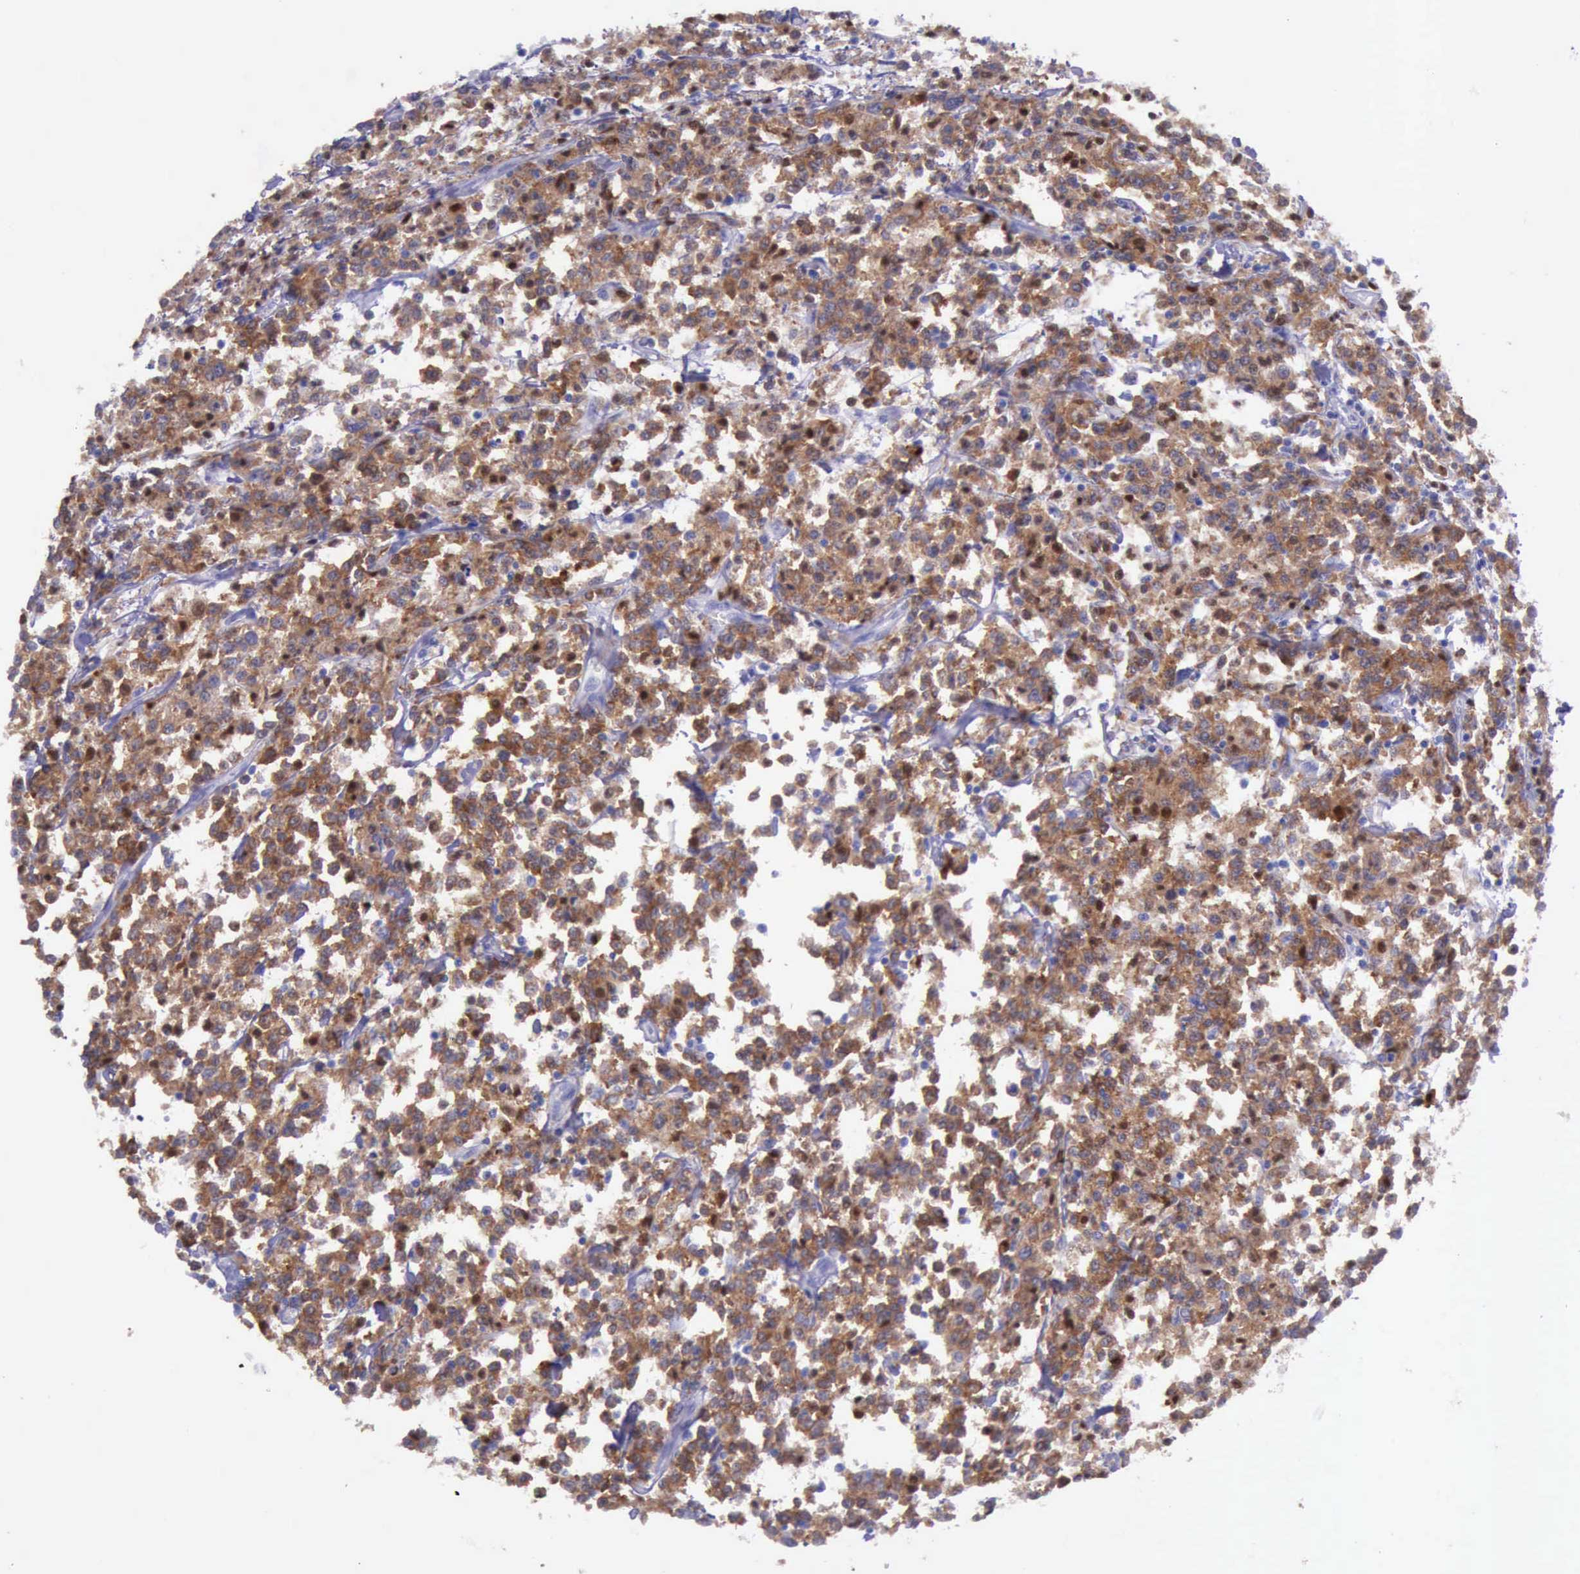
{"staining": {"intensity": "moderate", "quantity": ">75%", "location": "cytoplasmic/membranous"}, "tissue": "lymphoma", "cell_type": "Tumor cells", "image_type": "cancer", "snomed": [{"axis": "morphology", "description": "Malignant lymphoma, non-Hodgkin's type, Low grade"}, {"axis": "topography", "description": "Small intestine"}], "caption": "Immunohistochemistry (IHC) micrograph of human lymphoma stained for a protein (brown), which shows medium levels of moderate cytoplasmic/membranous positivity in approximately >75% of tumor cells.", "gene": "BTK", "patient": {"sex": "female", "age": 59}}